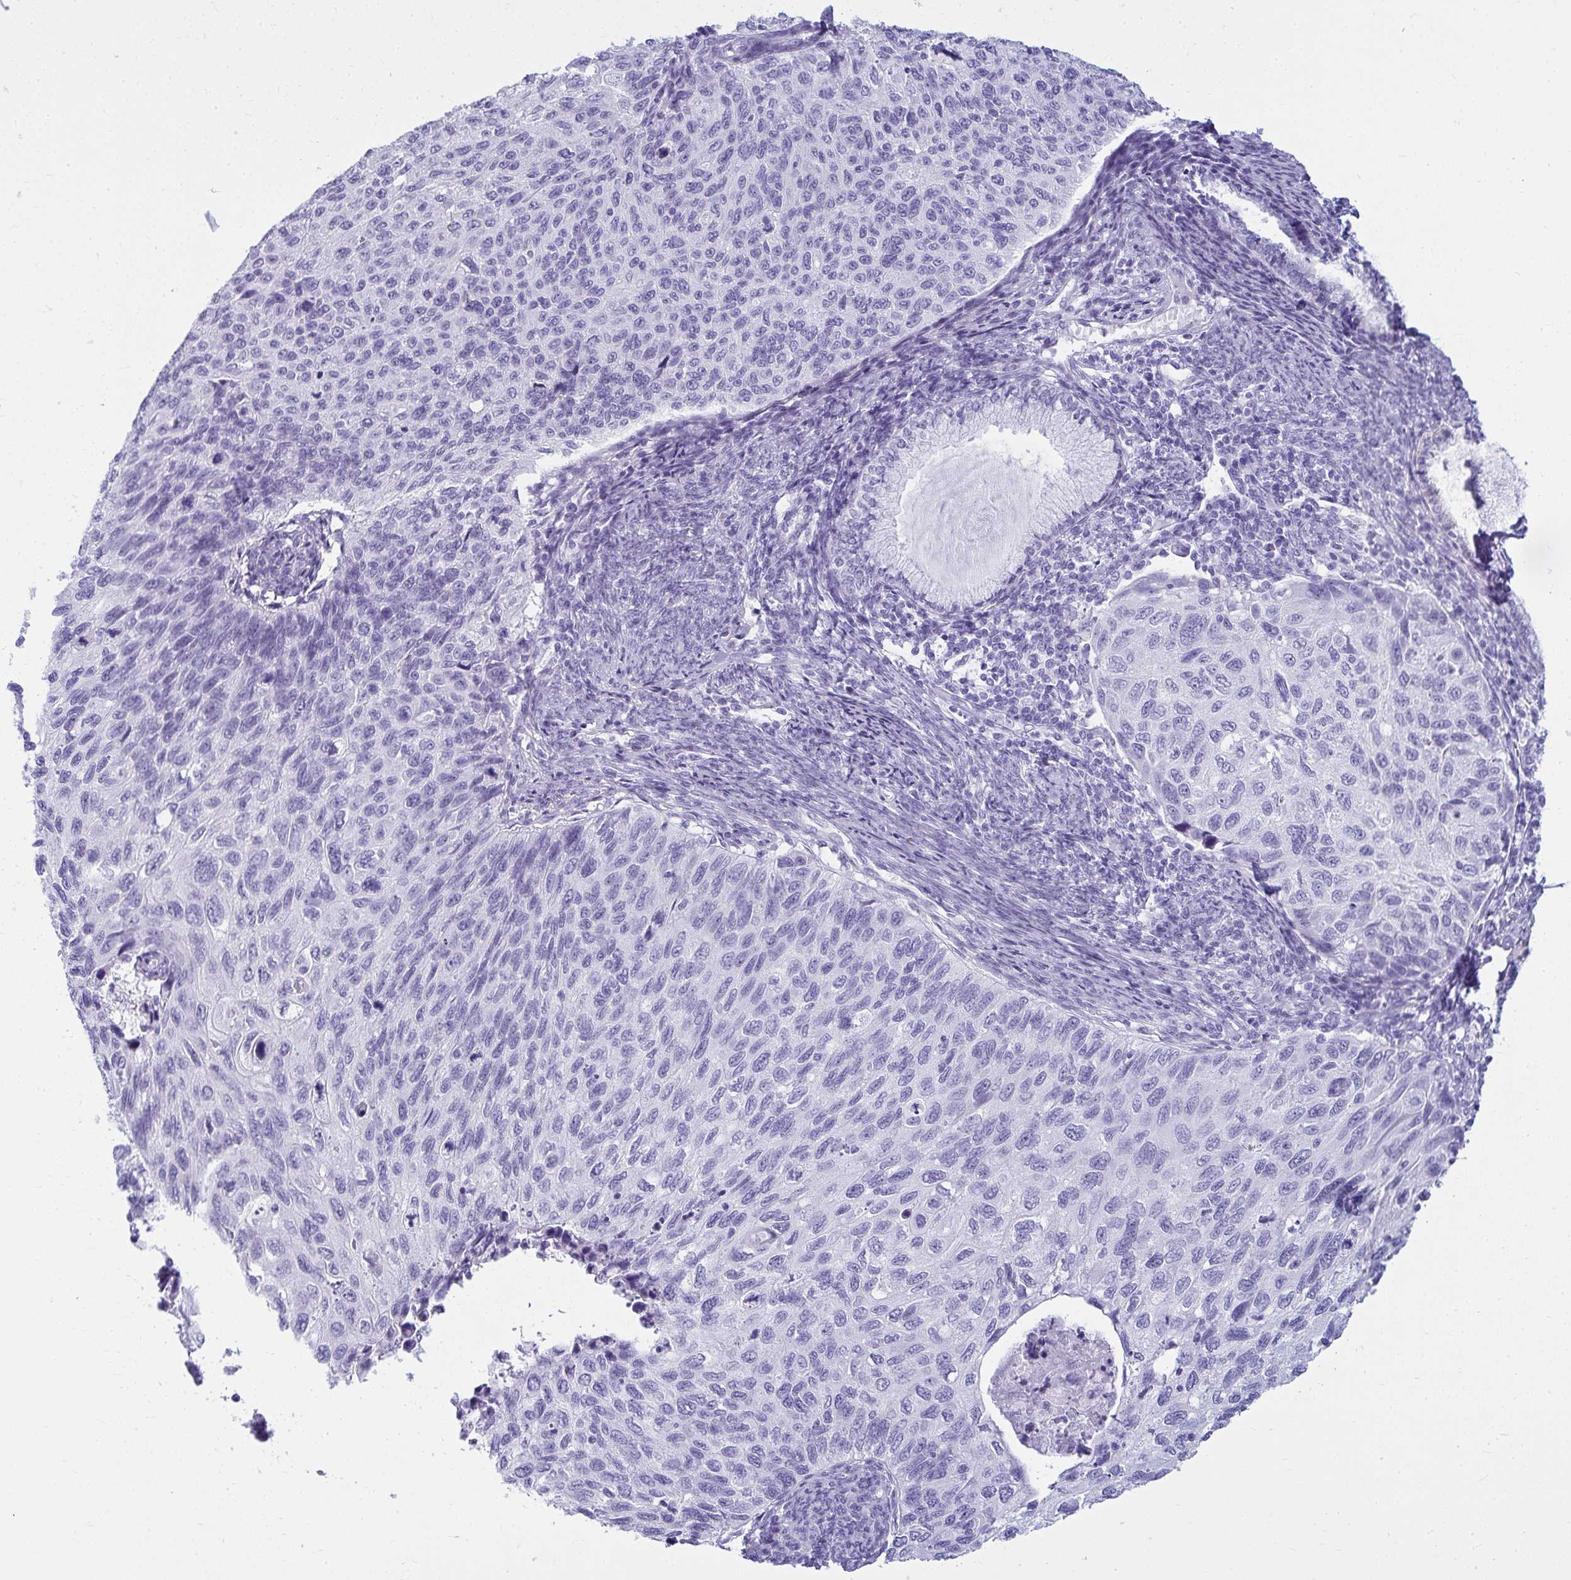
{"staining": {"intensity": "negative", "quantity": "none", "location": "none"}, "tissue": "cervical cancer", "cell_type": "Tumor cells", "image_type": "cancer", "snomed": [{"axis": "morphology", "description": "Squamous cell carcinoma, NOS"}, {"axis": "topography", "description": "Cervix"}], "caption": "A histopathology image of cervical cancer (squamous cell carcinoma) stained for a protein demonstrates no brown staining in tumor cells.", "gene": "CLGN", "patient": {"sex": "female", "age": 70}}